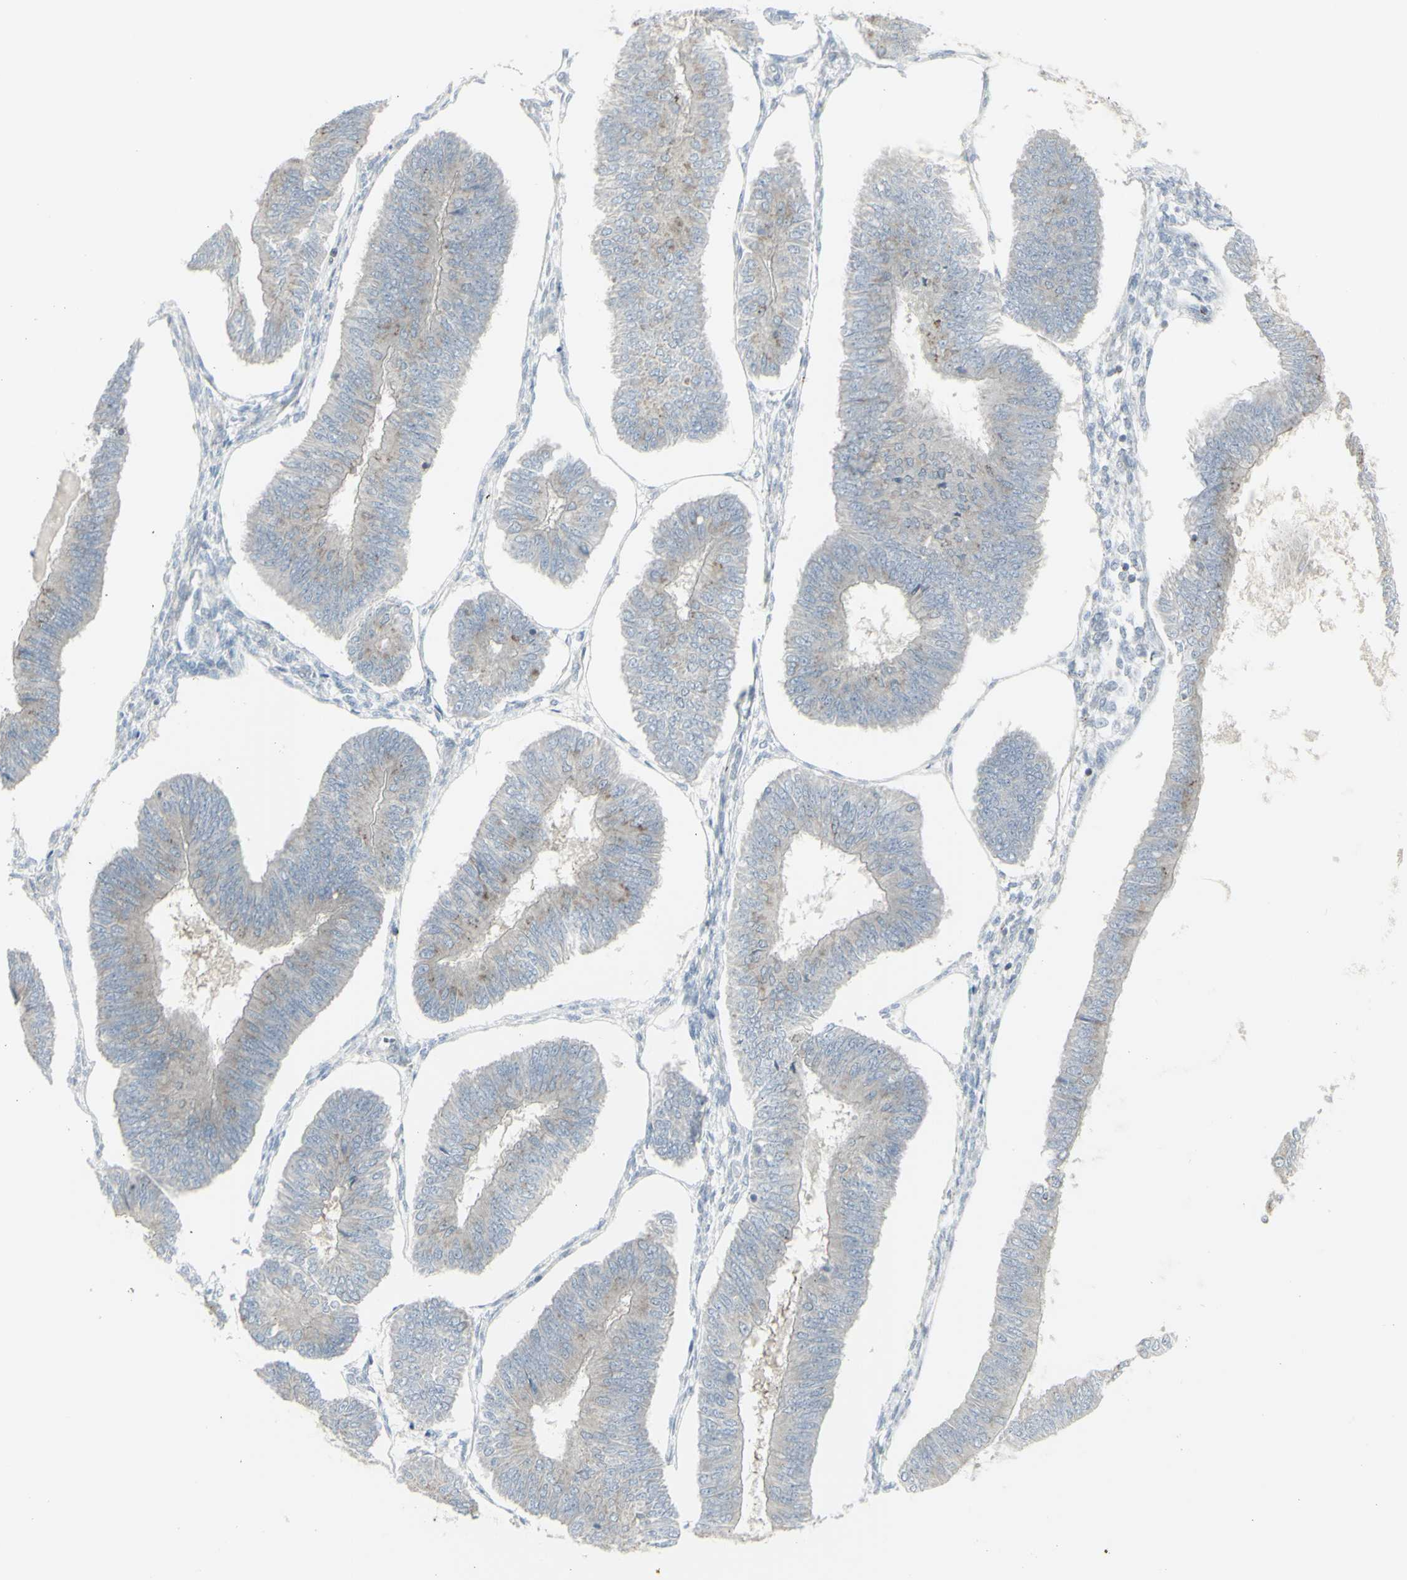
{"staining": {"intensity": "moderate", "quantity": "<25%", "location": "cytoplasmic/membranous"}, "tissue": "endometrial cancer", "cell_type": "Tumor cells", "image_type": "cancer", "snomed": [{"axis": "morphology", "description": "Adenocarcinoma, NOS"}, {"axis": "topography", "description": "Endometrium"}], "caption": "An image showing moderate cytoplasmic/membranous expression in approximately <25% of tumor cells in adenocarcinoma (endometrial), as visualized by brown immunohistochemical staining.", "gene": "GALNT6", "patient": {"sex": "female", "age": 58}}